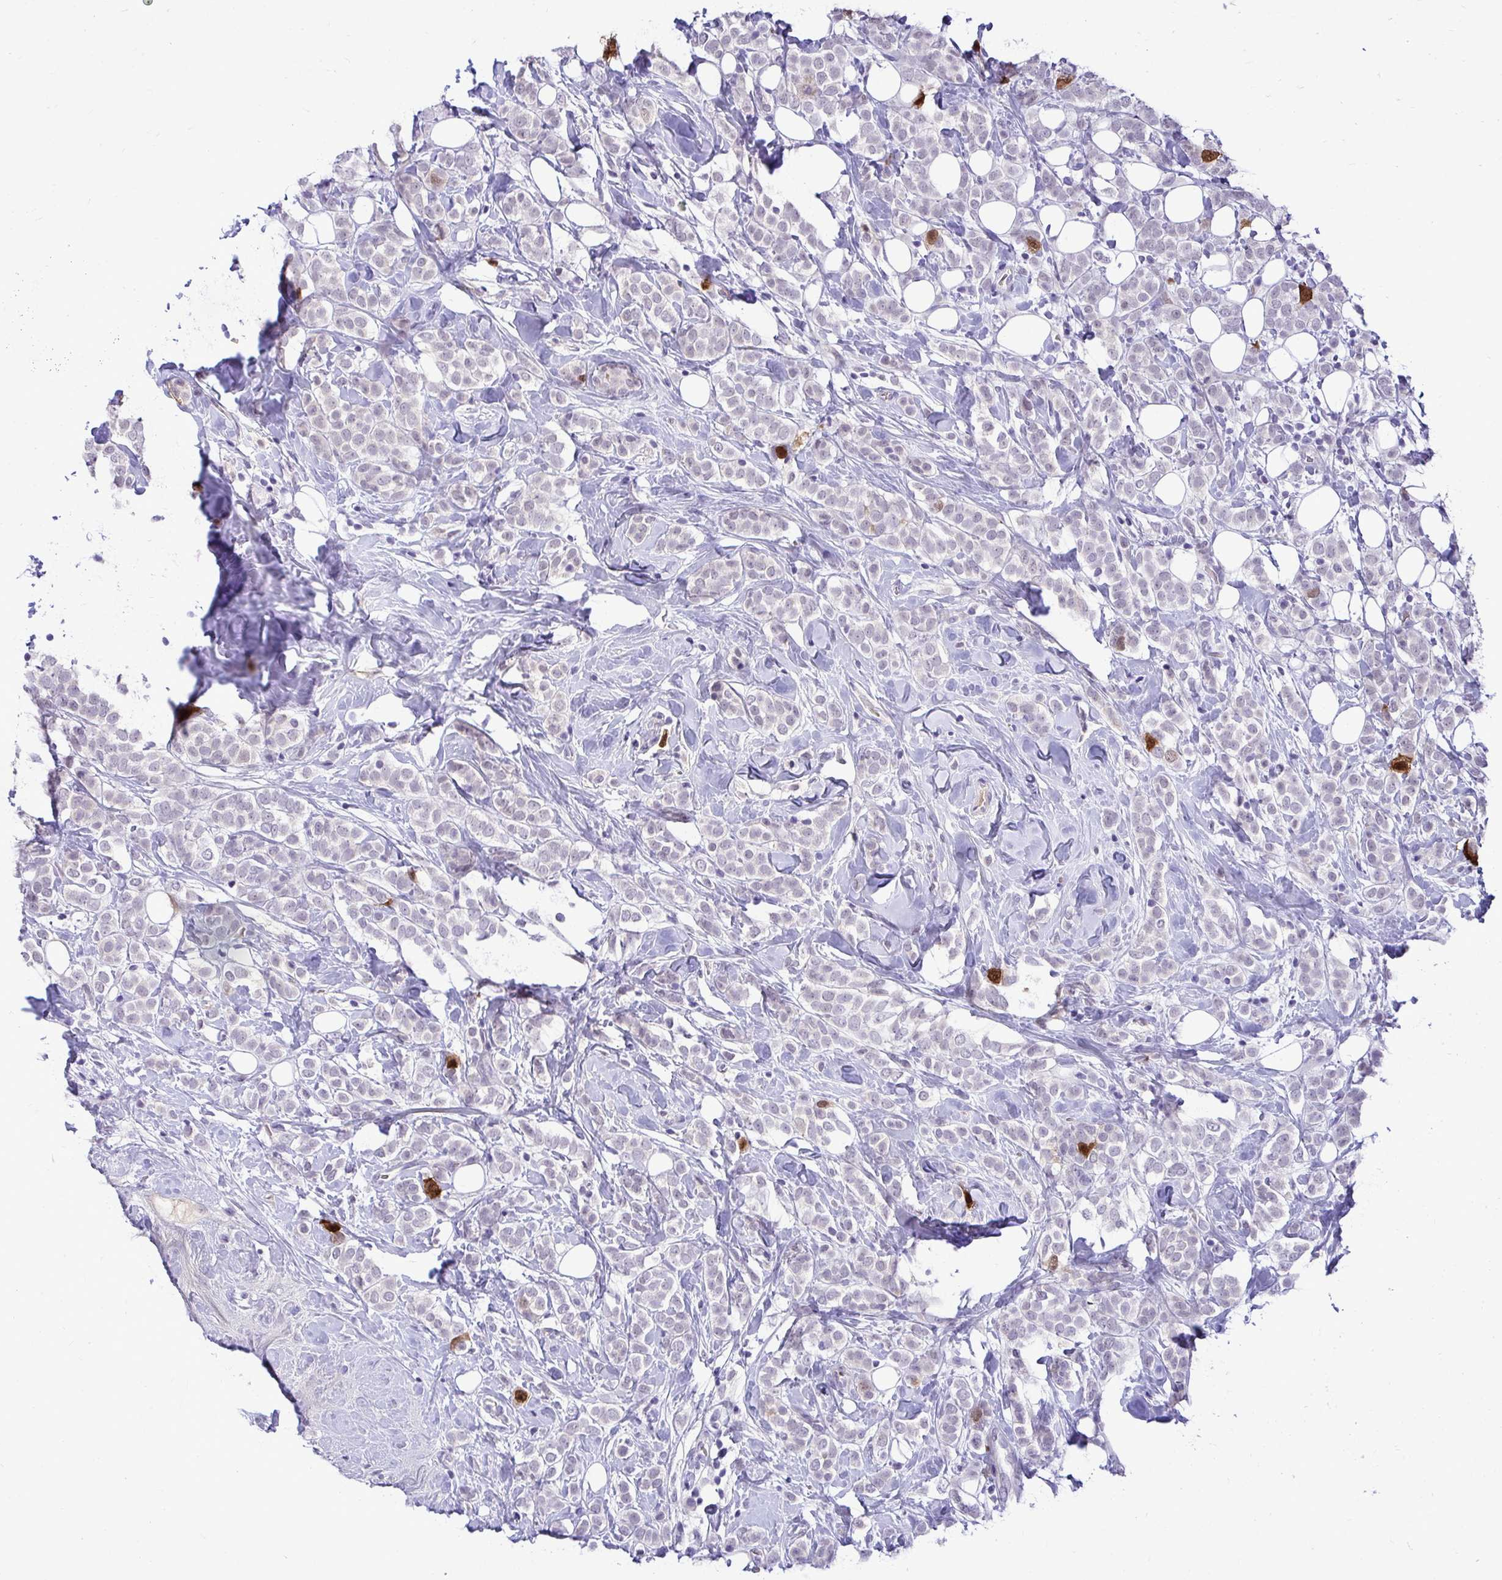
{"staining": {"intensity": "strong", "quantity": "<25%", "location": "cytoplasmic/membranous,nuclear"}, "tissue": "breast cancer", "cell_type": "Tumor cells", "image_type": "cancer", "snomed": [{"axis": "morphology", "description": "Lobular carcinoma"}, {"axis": "topography", "description": "Breast"}], "caption": "Tumor cells exhibit medium levels of strong cytoplasmic/membranous and nuclear positivity in about <25% of cells in breast lobular carcinoma. (IHC, brightfield microscopy, high magnification).", "gene": "CDC20", "patient": {"sex": "female", "age": 49}}